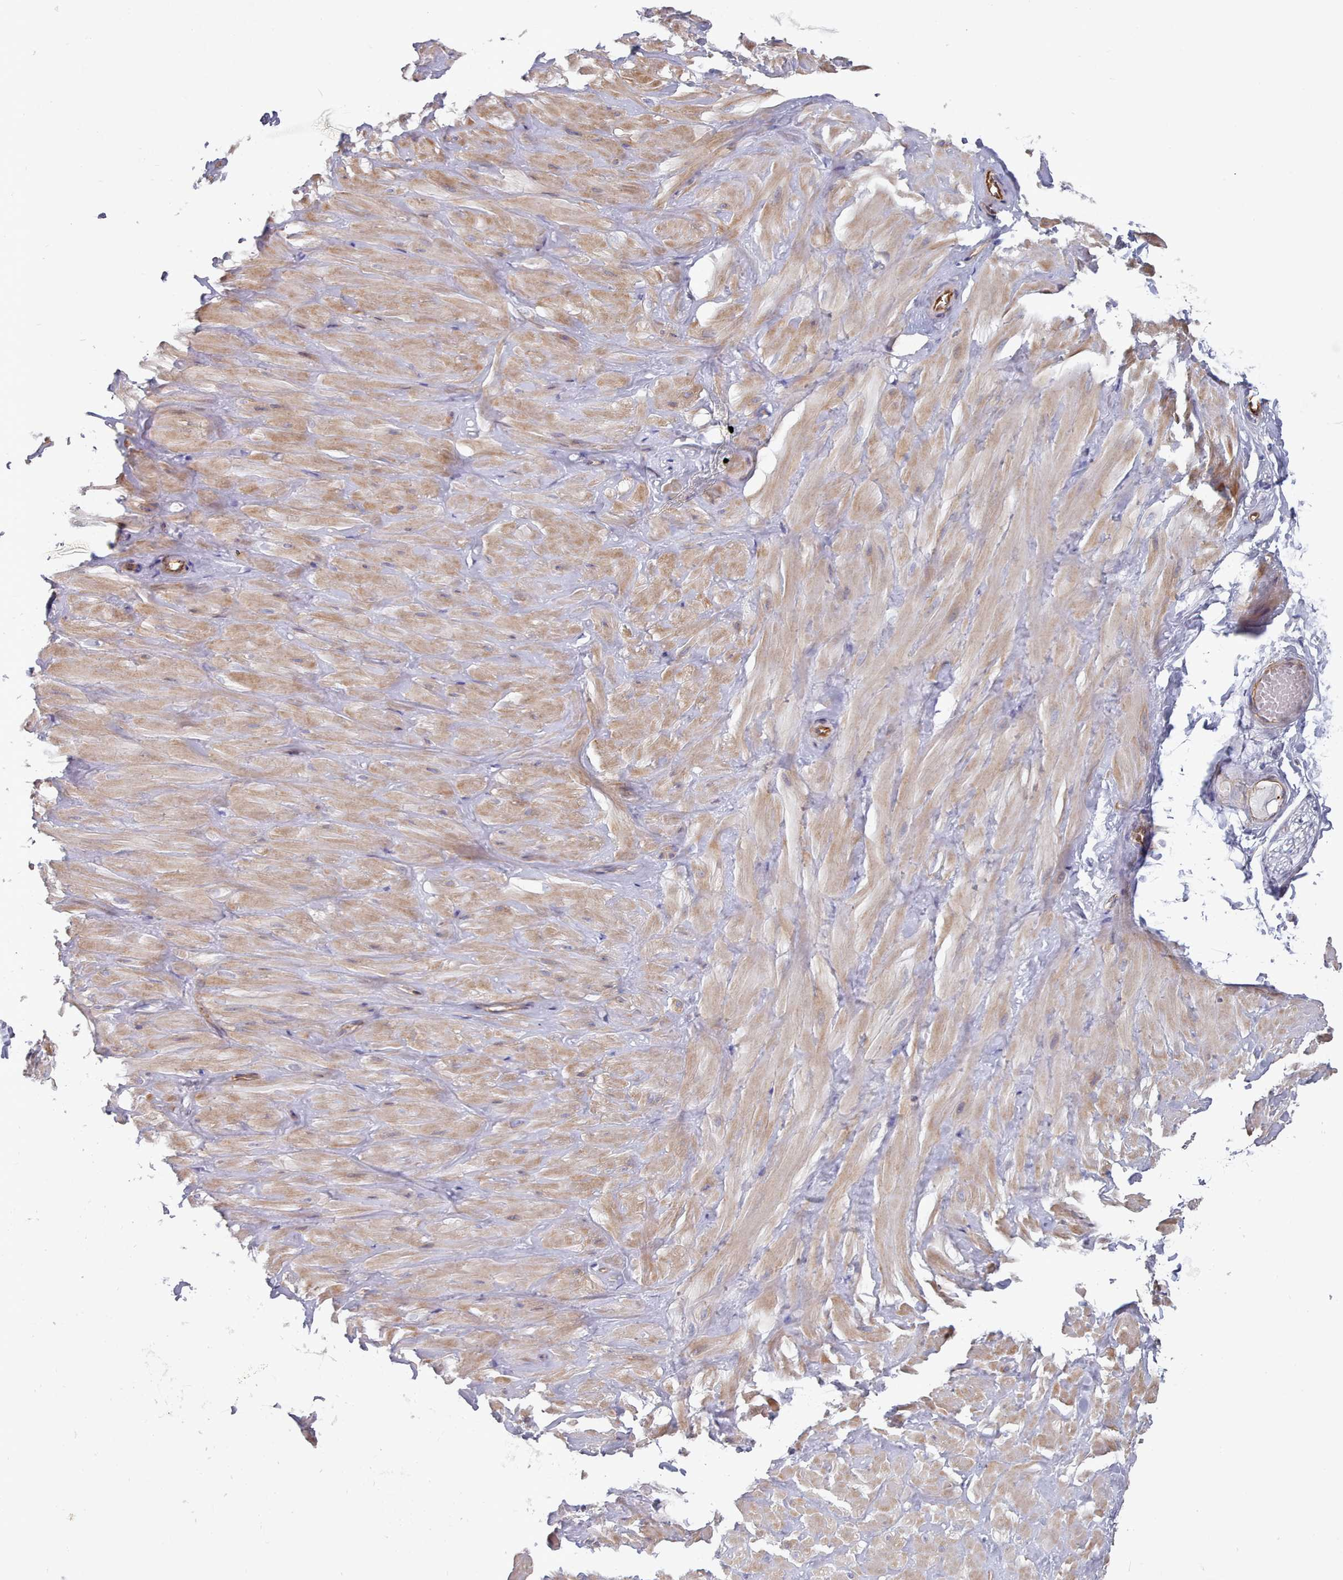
{"staining": {"intensity": "negative", "quantity": "none", "location": "none"}, "tissue": "adipose tissue", "cell_type": "Adipocytes", "image_type": "normal", "snomed": [{"axis": "morphology", "description": "Normal tissue, NOS"}, {"axis": "topography", "description": "Adipose tissue"}, {"axis": "topography", "description": "Vascular tissue"}, {"axis": "topography", "description": "Peripheral nerve tissue"}], "caption": "Immunohistochemistry (IHC) of normal human adipose tissue reveals no staining in adipocytes. (DAB (3,3'-diaminobenzidine) immunohistochemistry visualized using brightfield microscopy, high magnification).", "gene": "G6PC1", "patient": {"sex": "male", "age": 25}}